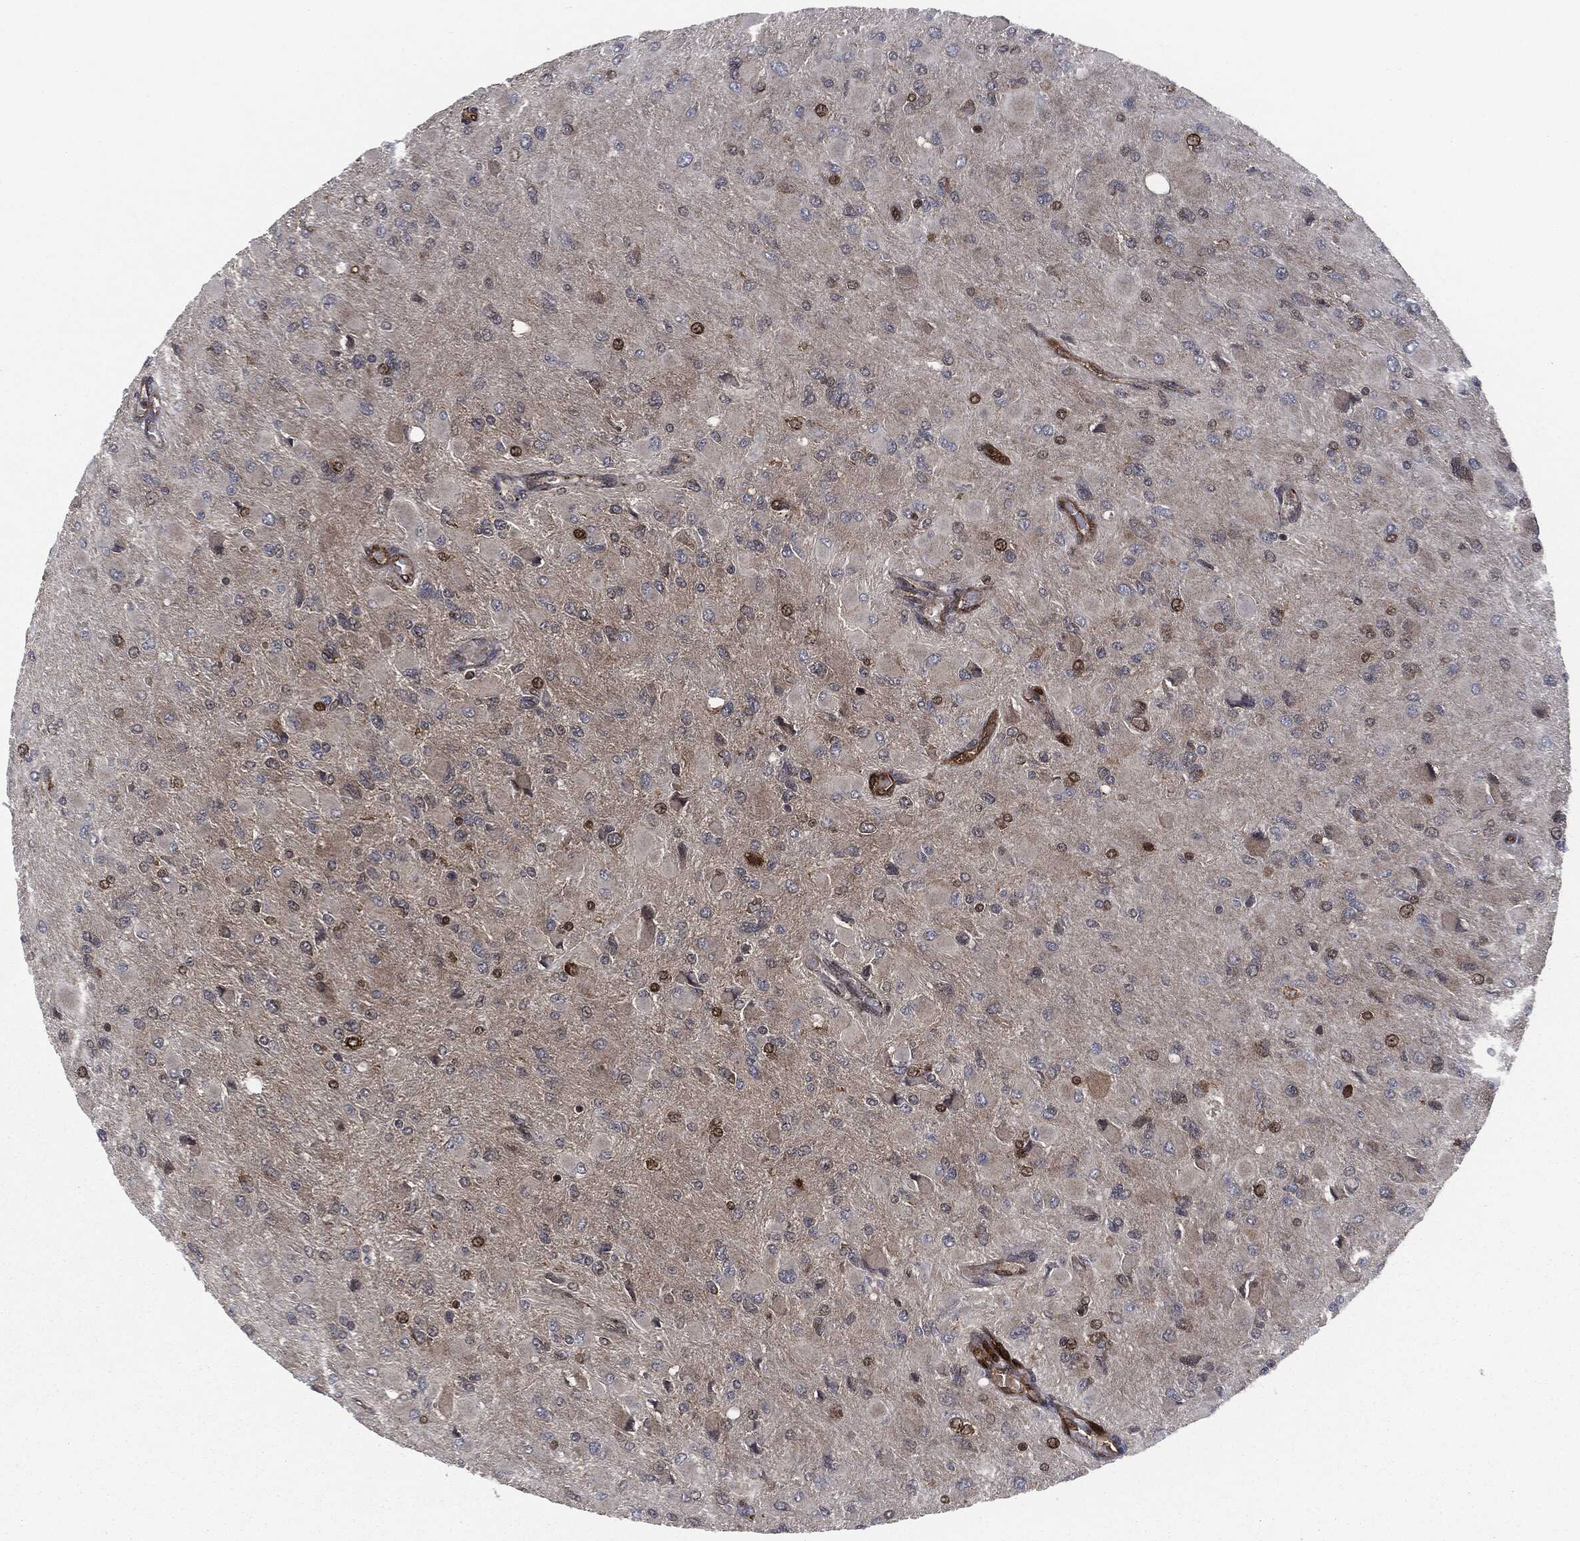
{"staining": {"intensity": "weak", "quantity": "<25%", "location": "cytoplasmic/membranous"}, "tissue": "glioma", "cell_type": "Tumor cells", "image_type": "cancer", "snomed": [{"axis": "morphology", "description": "Glioma, malignant, High grade"}, {"axis": "topography", "description": "Cerebral cortex"}], "caption": "Malignant glioma (high-grade) stained for a protein using immunohistochemistry (IHC) reveals no staining tumor cells.", "gene": "HRAS", "patient": {"sex": "female", "age": 36}}